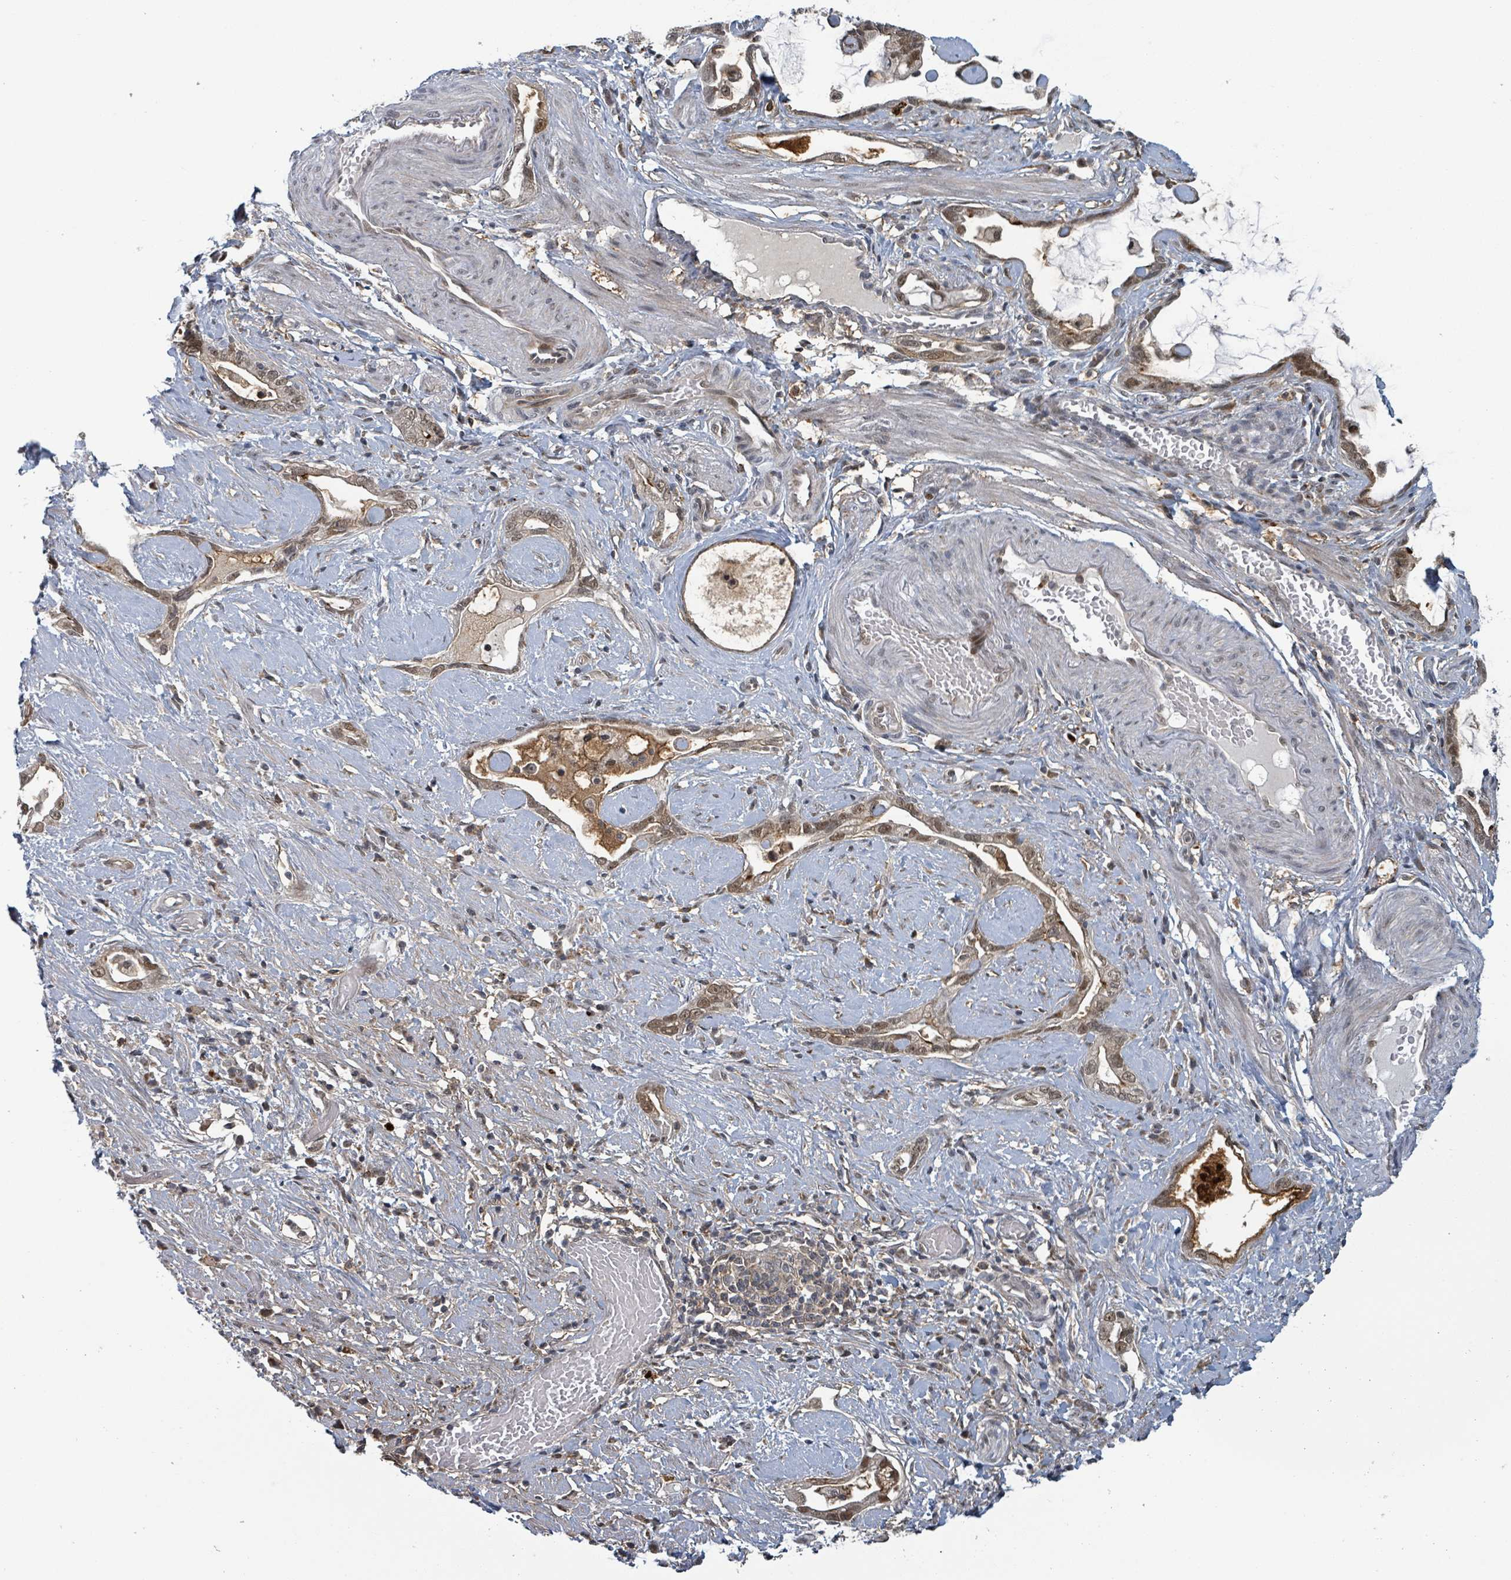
{"staining": {"intensity": "moderate", "quantity": ">75%", "location": "cytoplasmic/membranous,nuclear"}, "tissue": "stomach cancer", "cell_type": "Tumor cells", "image_type": "cancer", "snomed": [{"axis": "morphology", "description": "Adenocarcinoma, NOS"}, {"axis": "topography", "description": "Stomach"}], "caption": "There is medium levels of moderate cytoplasmic/membranous and nuclear expression in tumor cells of stomach cancer (adenocarcinoma), as demonstrated by immunohistochemical staining (brown color).", "gene": "GTF3C1", "patient": {"sex": "male", "age": 55}}